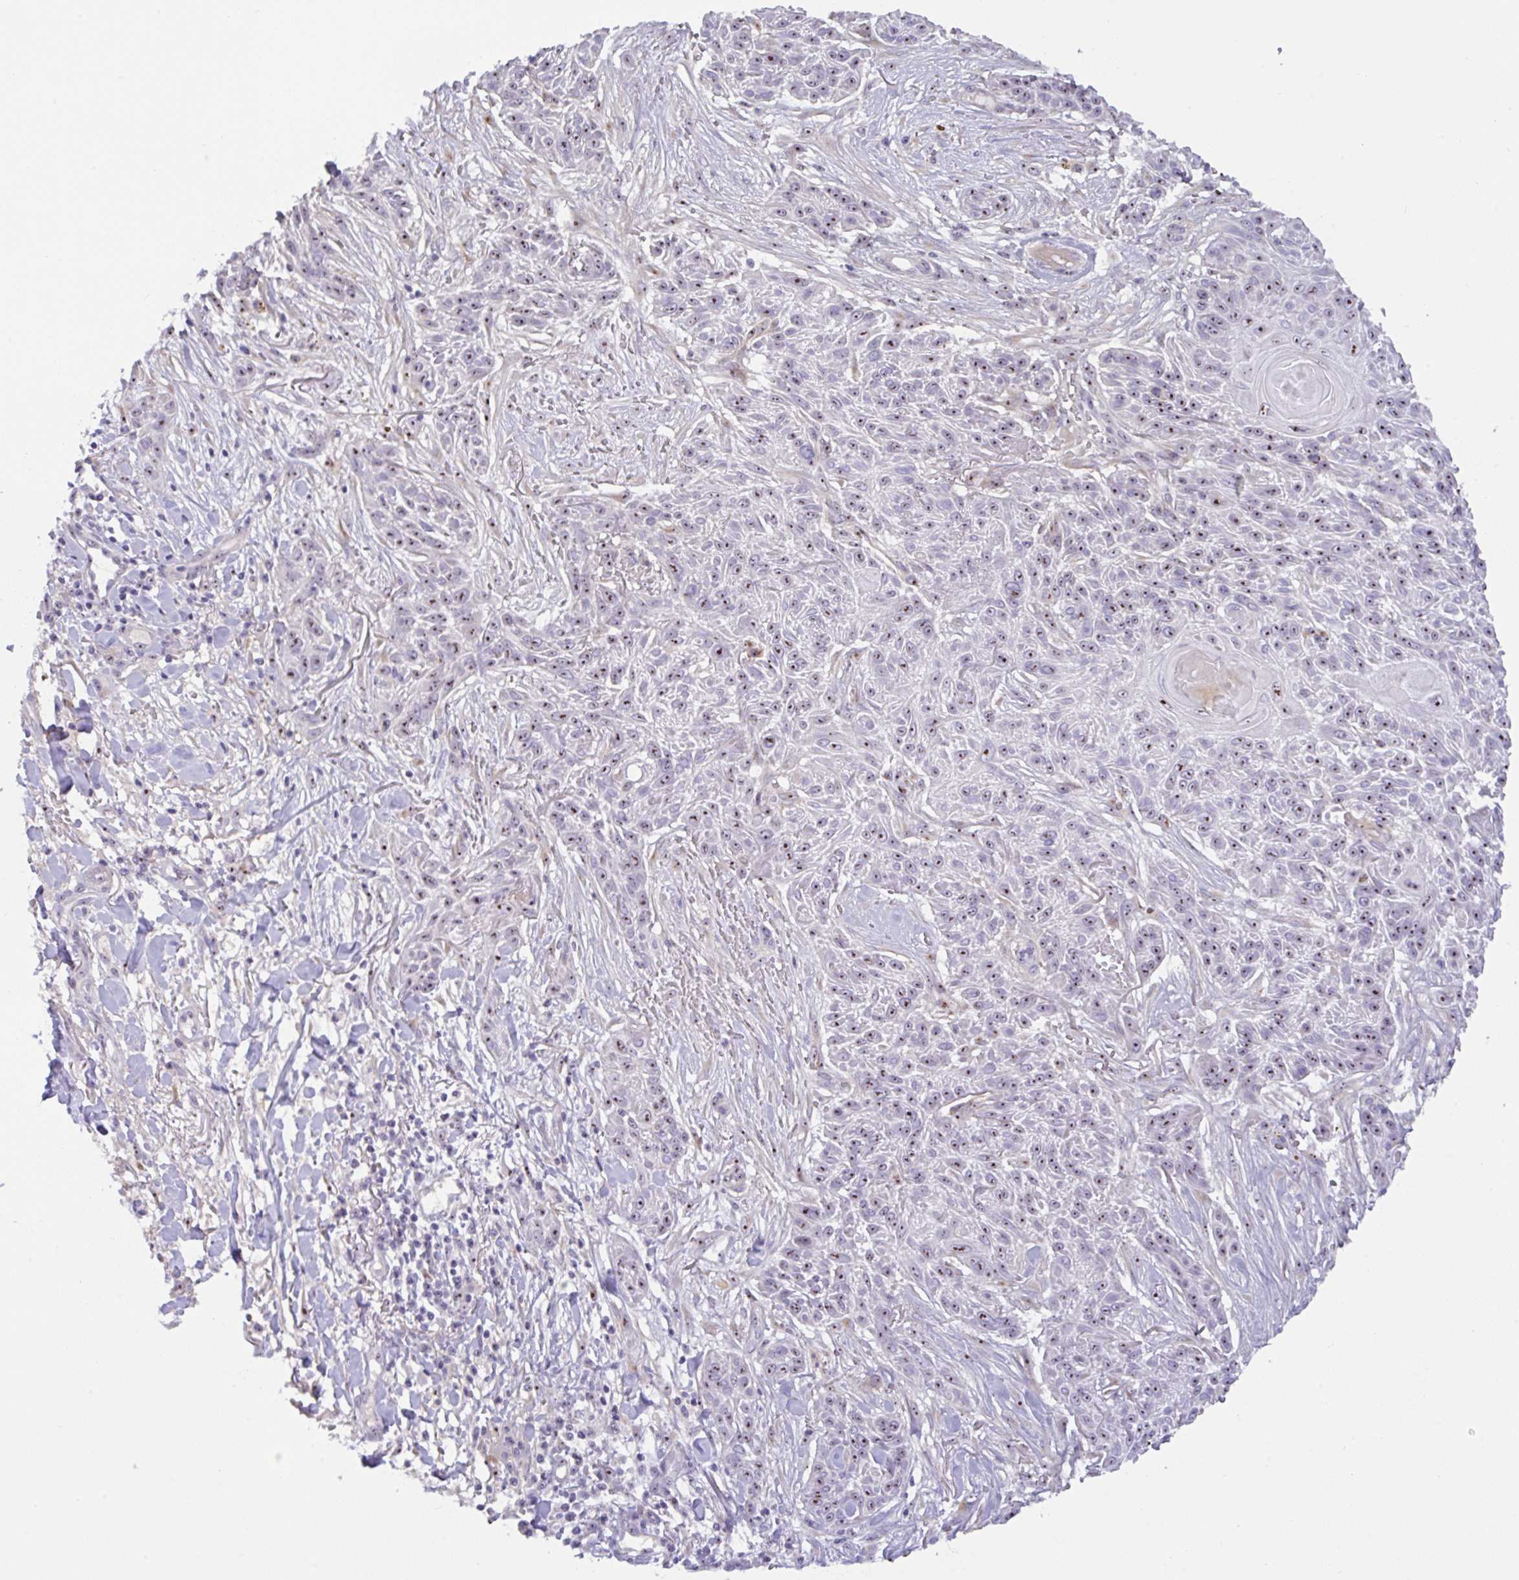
{"staining": {"intensity": "moderate", "quantity": "25%-75%", "location": "nuclear"}, "tissue": "skin cancer", "cell_type": "Tumor cells", "image_type": "cancer", "snomed": [{"axis": "morphology", "description": "Squamous cell carcinoma, NOS"}, {"axis": "topography", "description": "Skin"}], "caption": "Immunohistochemical staining of squamous cell carcinoma (skin) displays medium levels of moderate nuclear staining in approximately 25%-75% of tumor cells.", "gene": "MXRA8", "patient": {"sex": "male", "age": 86}}